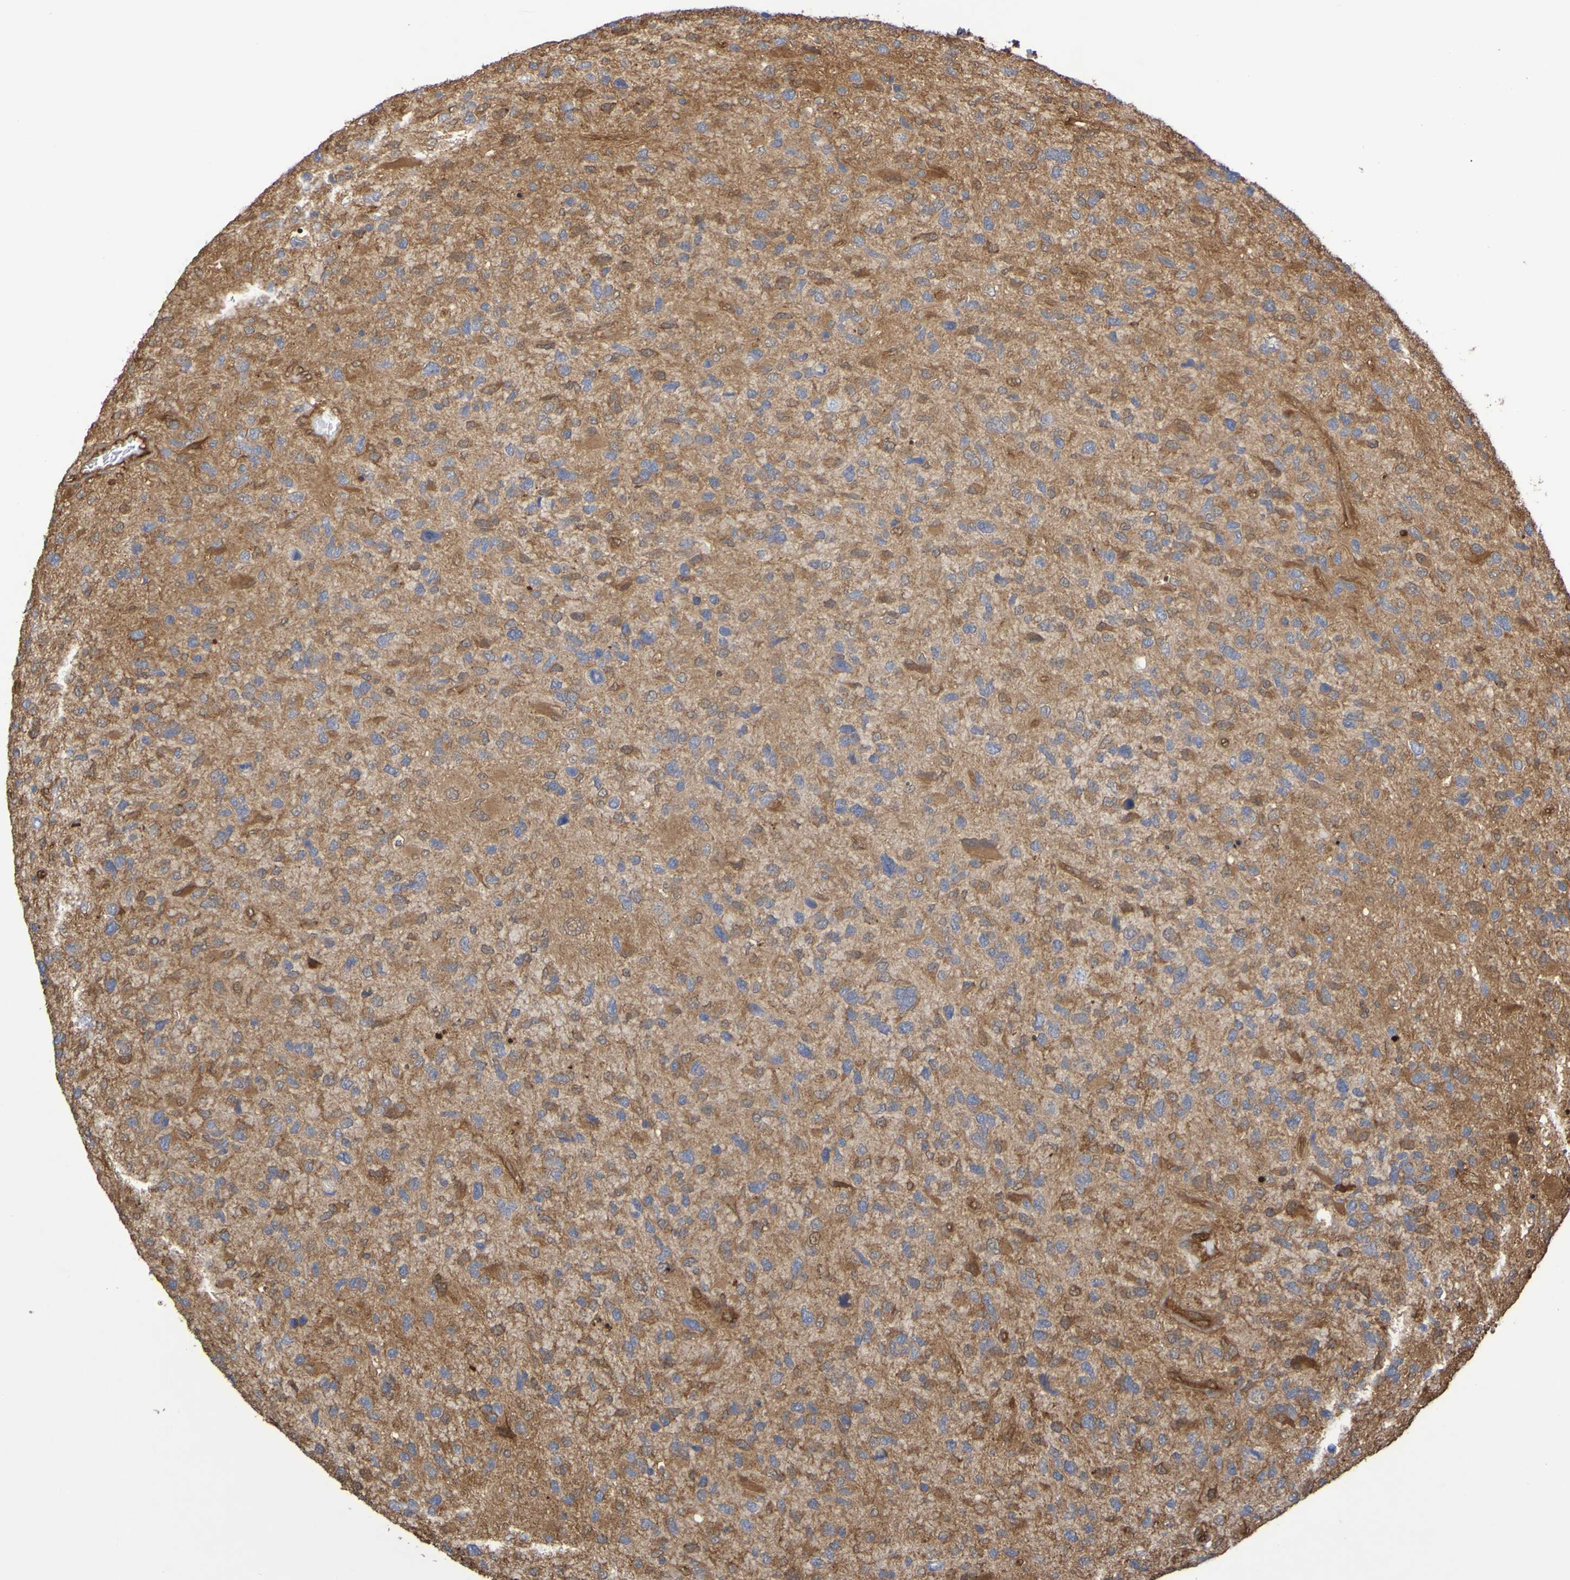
{"staining": {"intensity": "moderate", "quantity": ">75%", "location": "cytoplasmic/membranous"}, "tissue": "glioma", "cell_type": "Tumor cells", "image_type": "cancer", "snomed": [{"axis": "morphology", "description": "Glioma, malignant, High grade"}, {"axis": "topography", "description": "Brain"}], "caption": "Immunohistochemical staining of human malignant glioma (high-grade) displays medium levels of moderate cytoplasmic/membranous protein positivity in approximately >75% of tumor cells. (DAB (3,3'-diaminobenzidine) = brown stain, brightfield microscopy at high magnification).", "gene": "SERPINB6", "patient": {"sex": "female", "age": 58}}